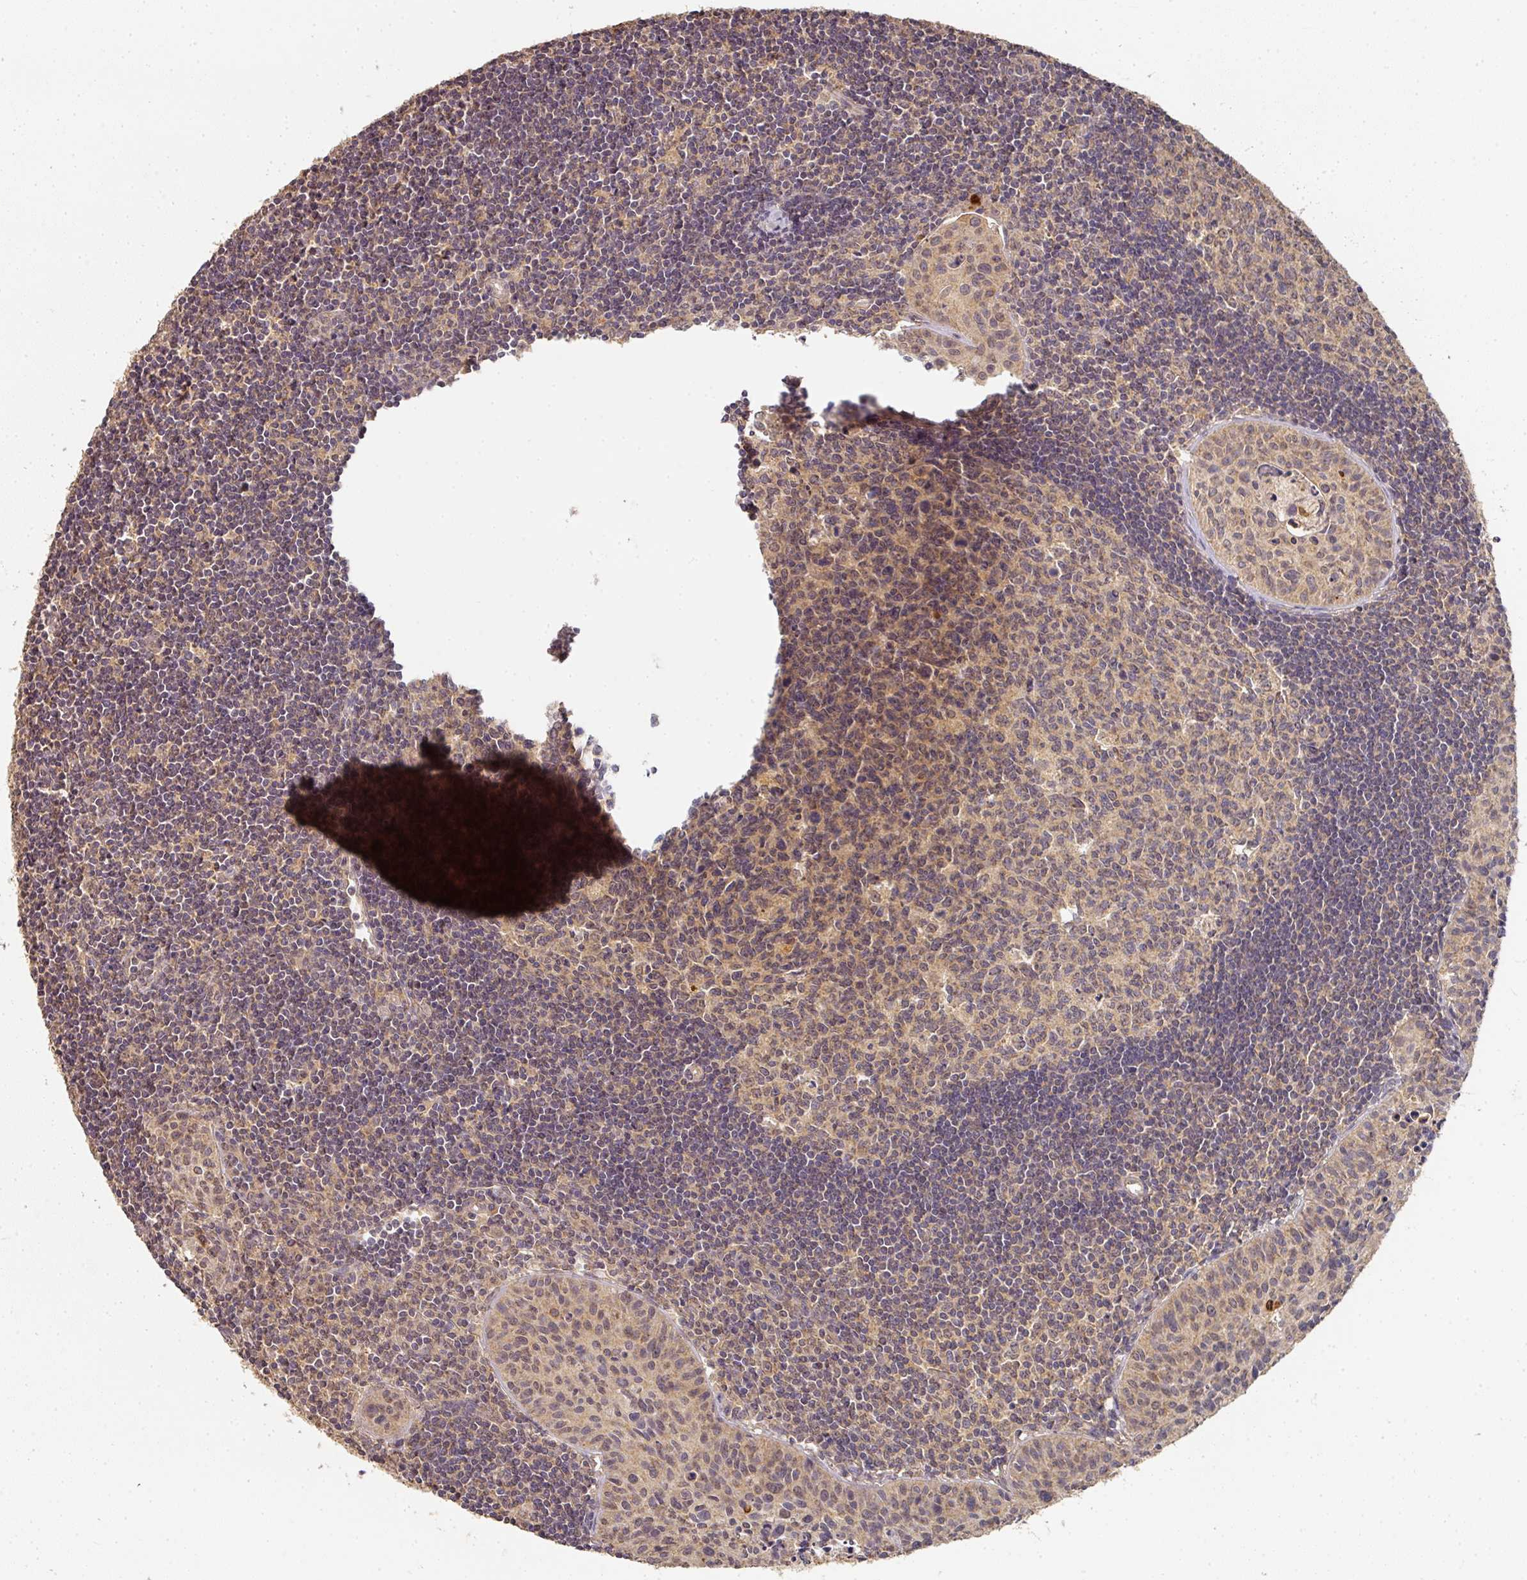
{"staining": {"intensity": "weak", "quantity": "25%-75%", "location": "cytoplasmic/membranous"}, "tissue": "lymph node", "cell_type": "Germinal center cells", "image_type": "normal", "snomed": [{"axis": "morphology", "description": "Normal tissue, NOS"}, {"axis": "topography", "description": "Lymph node"}], "caption": "Unremarkable lymph node demonstrates weak cytoplasmic/membranous positivity in approximately 25%-75% of germinal center cells.", "gene": "EXTL3", "patient": {"sex": "female", "age": 29}}